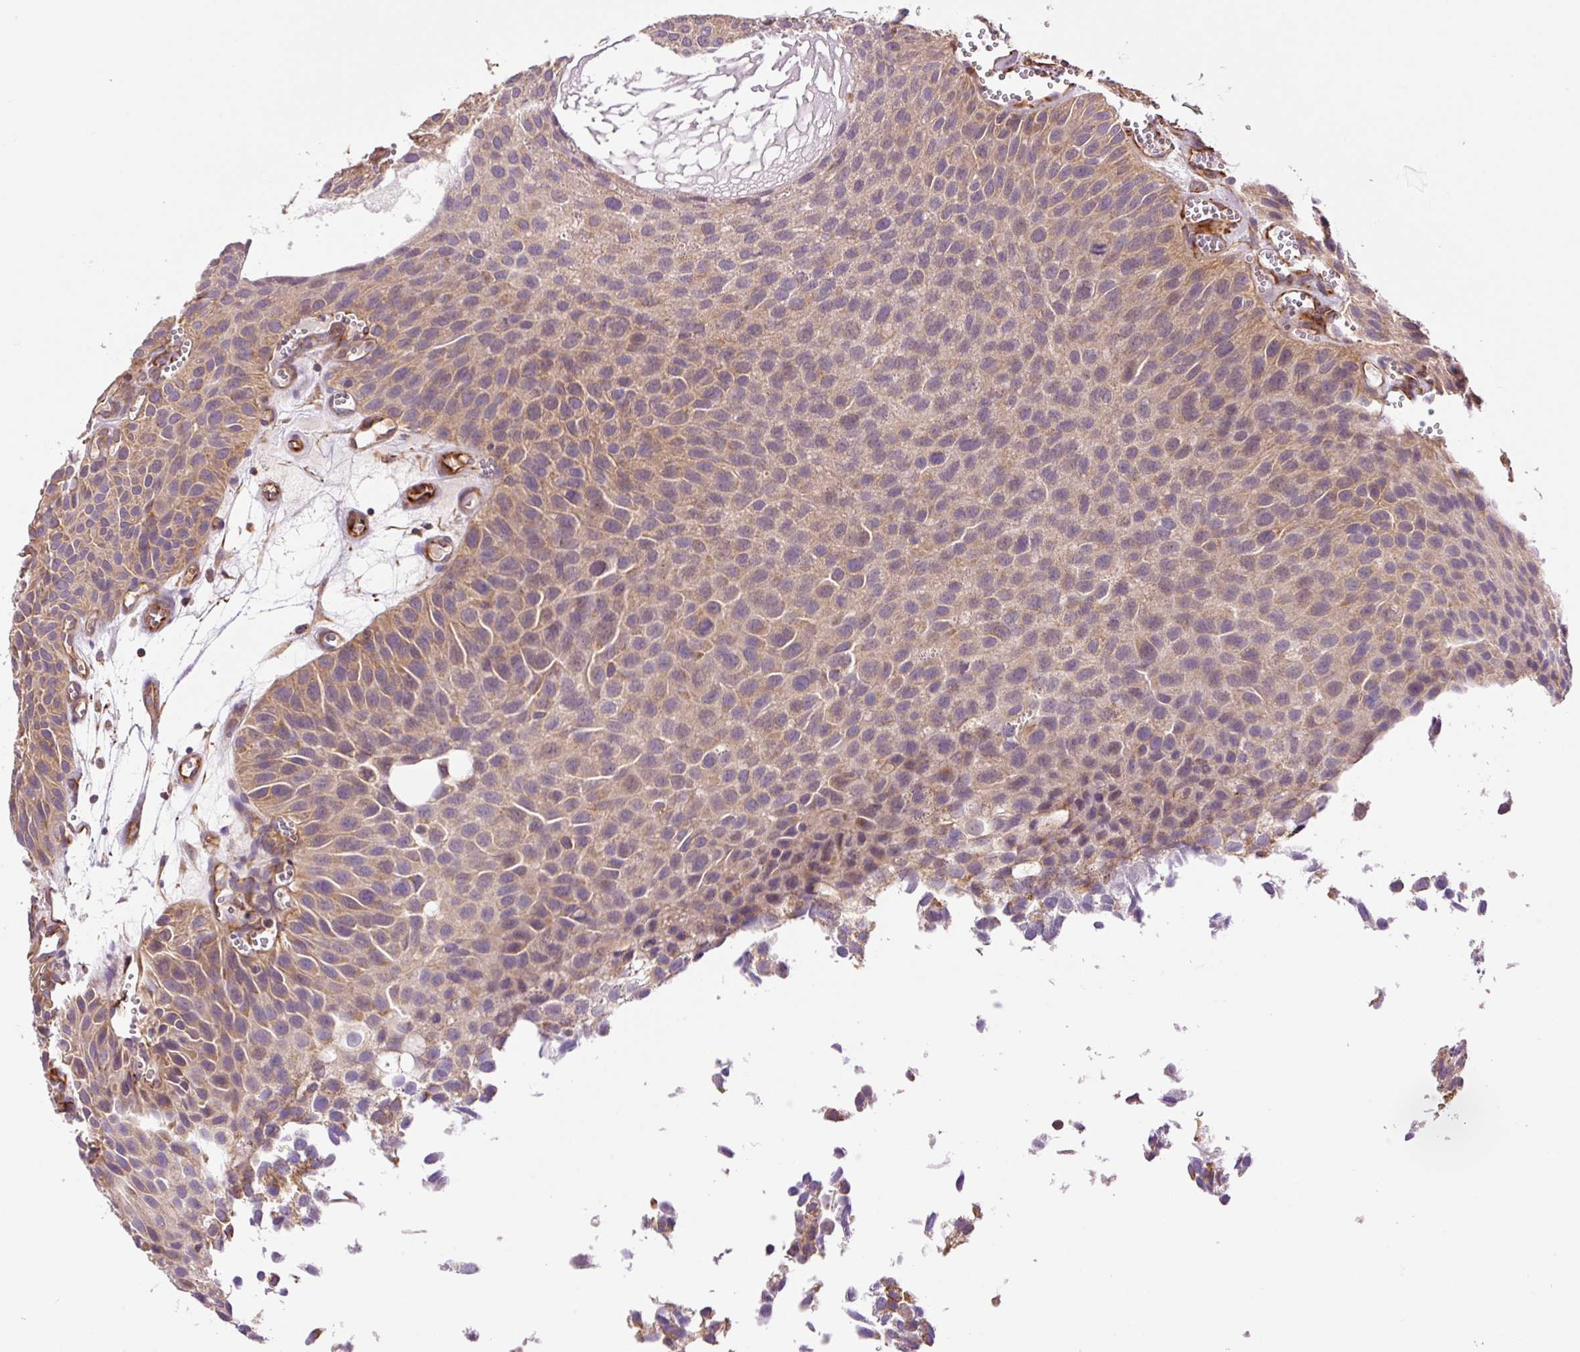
{"staining": {"intensity": "weak", "quantity": ">75%", "location": "cytoplasmic/membranous"}, "tissue": "urothelial cancer", "cell_type": "Tumor cells", "image_type": "cancer", "snomed": [{"axis": "morphology", "description": "Urothelial carcinoma, Low grade"}, {"axis": "topography", "description": "Urinary bladder"}], "caption": "Immunohistochemistry (IHC) image of urothelial cancer stained for a protein (brown), which demonstrates low levels of weak cytoplasmic/membranous positivity in approximately >75% of tumor cells.", "gene": "PCK2", "patient": {"sex": "male", "age": 88}}